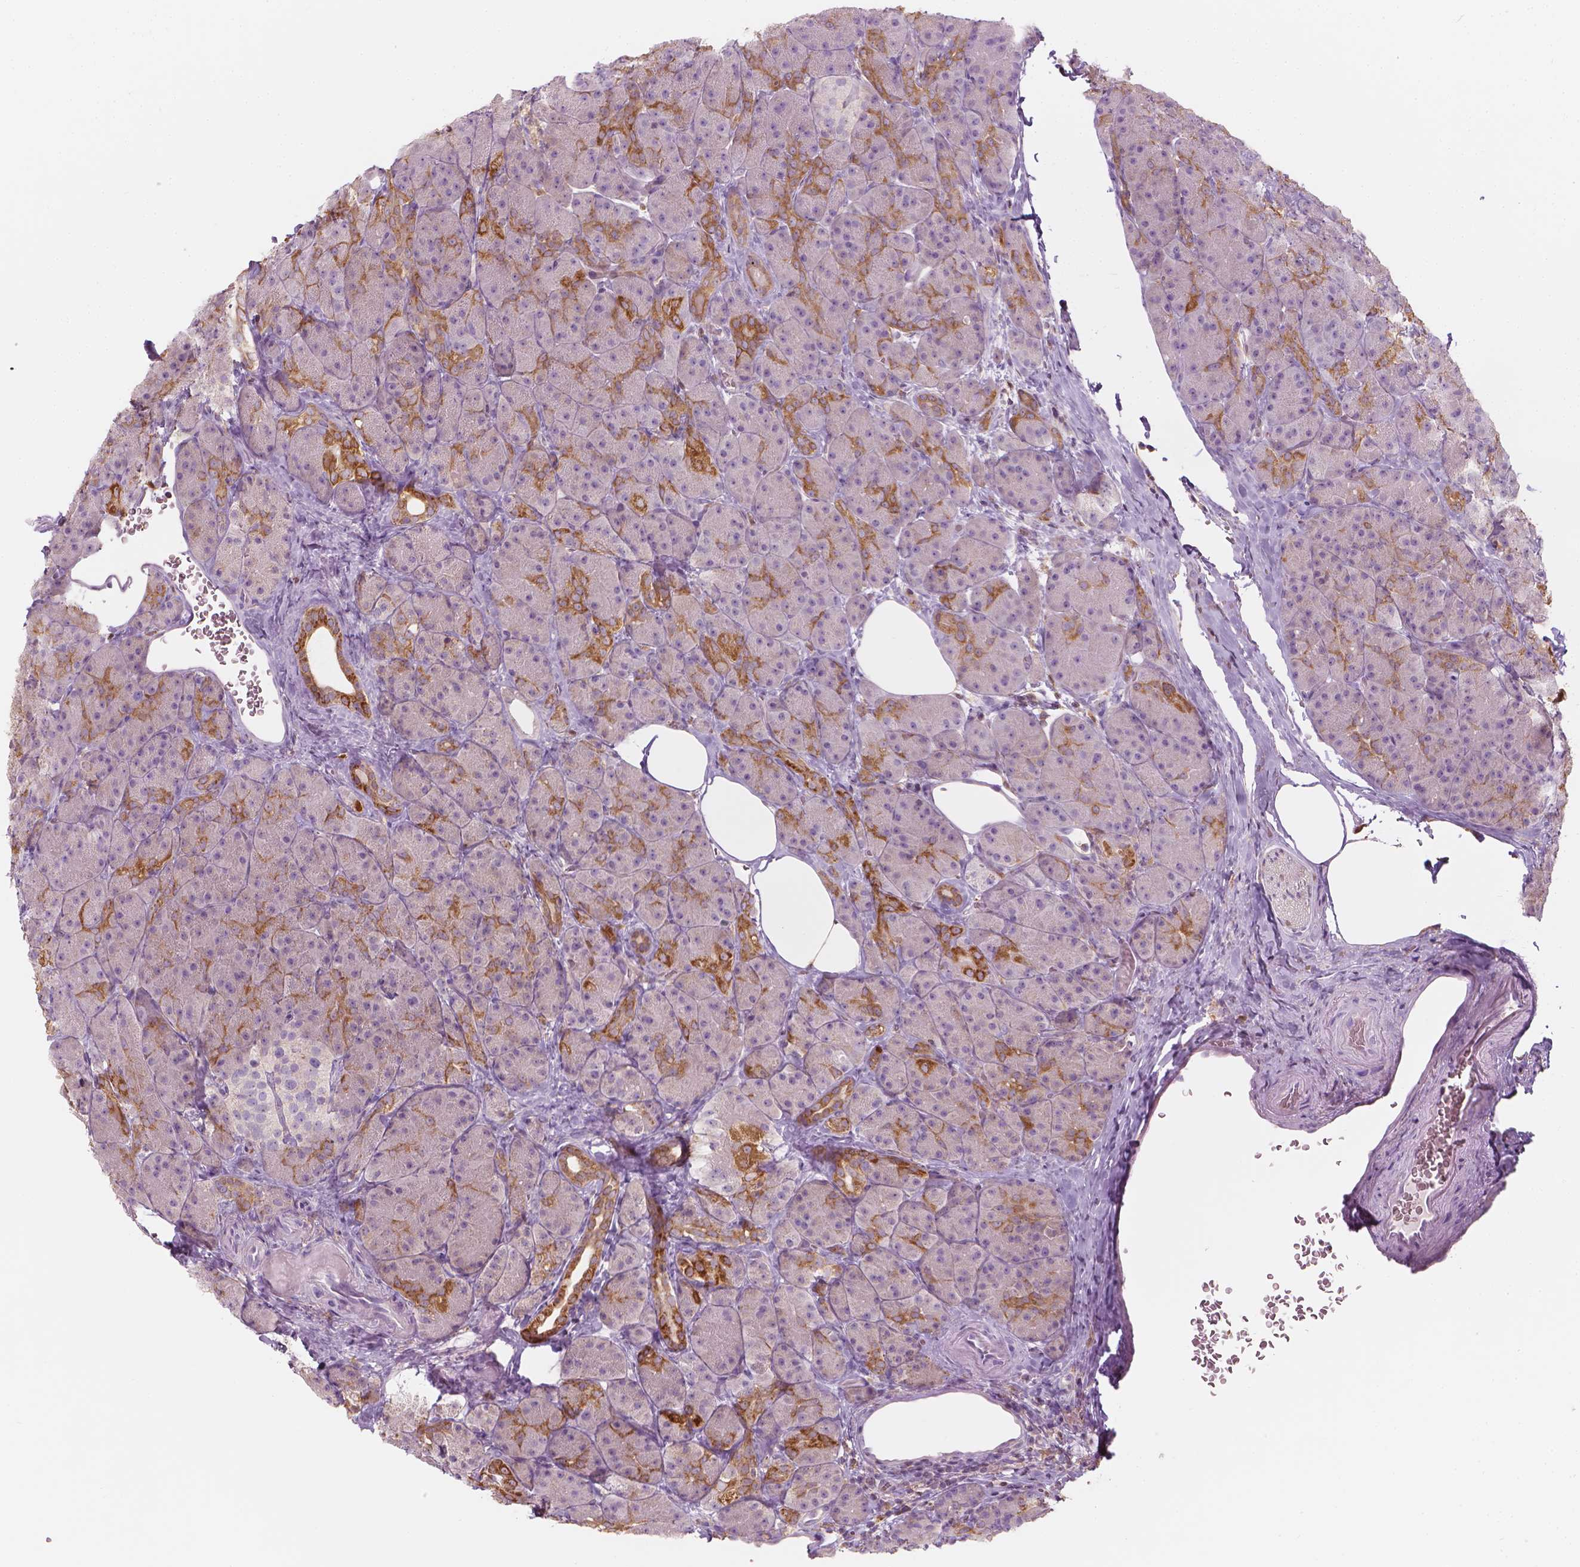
{"staining": {"intensity": "strong", "quantity": "<25%", "location": "cytoplasmic/membranous"}, "tissue": "pancreas", "cell_type": "Exocrine glandular cells", "image_type": "normal", "snomed": [{"axis": "morphology", "description": "Normal tissue, NOS"}, {"axis": "topography", "description": "Pancreas"}], "caption": "Protein staining by immunohistochemistry exhibits strong cytoplasmic/membranous expression in about <25% of exocrine glandular cells in unremarkable pancreas. (brown staining indicates protein expression, while blue staining denotes nuclei).", "gene": "SHMT1", "patient": {"sex": "male", "age": 57}}